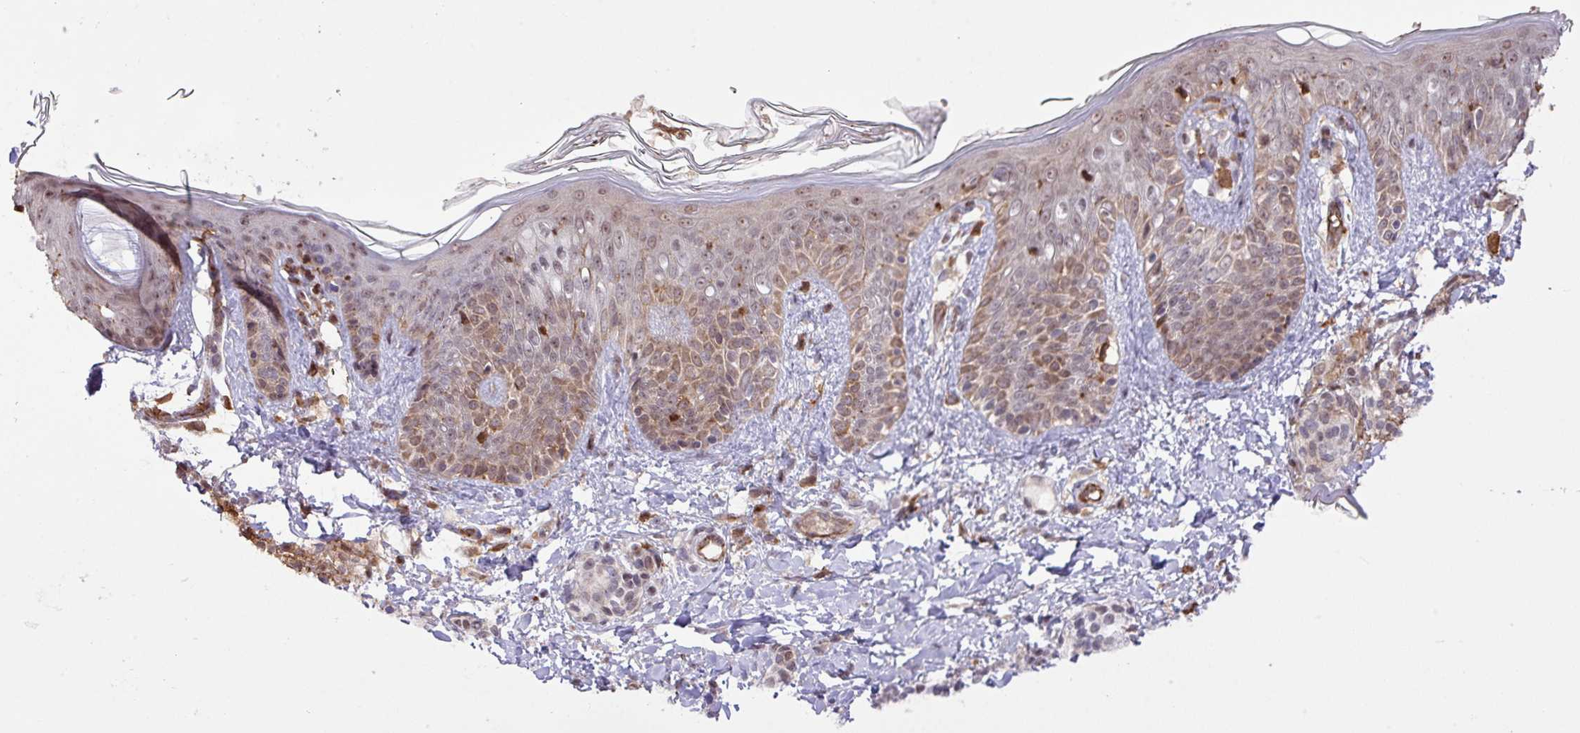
{"staining": {"intensity": "moderate", "quantity": "25%-75%", "location": "nuclear"}, "tissue": "skin", "cell_type": "Fibroblasts", "image_type": "normal", "snomed": [{"axis": "morphology", "description": "Normal tissue, NOS"}, {"axis": "topography", "description": "Skin"}], "caption": "This is a micrograph of immunohistochemistry staining of benign skin, which shows moderate staining in the nuclear of fibroblasts.", "gene": "GON7", "patient": {"sex": "male", "age": 16}}